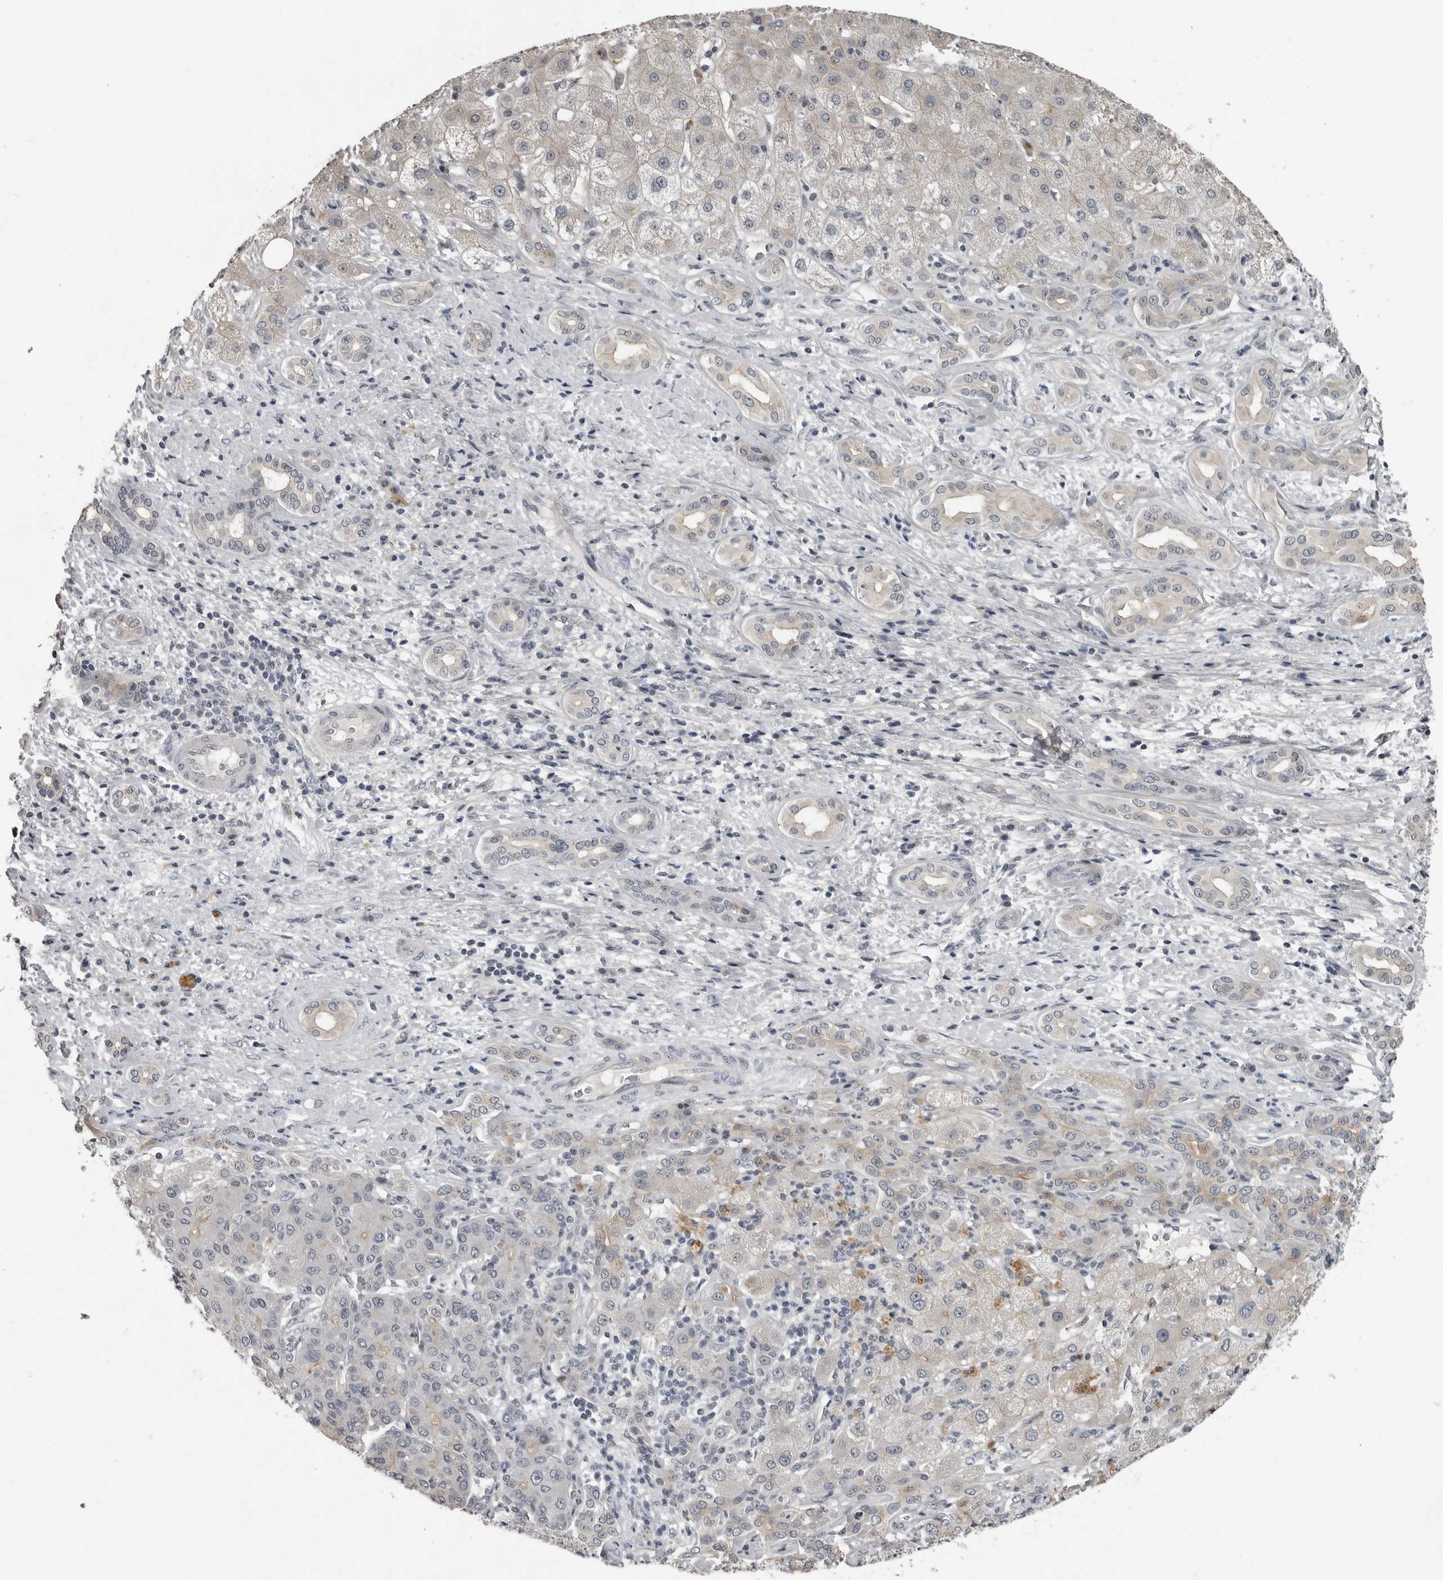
{"staining": {"intensity": "weak", "quantity": "<25%", "location": "cytoplasmic/membranous"}, "tissue": "liver cancer", "cell_type": "Tumor cells", "image_type": "cancer", "snomed": [{"axis": "morphology", "description": "Carcinoma, Hepatocellular, NOS"}, {"axis": "topography", "description": "Liver"}], "caption": "This is a micrograph of IHC staining of liver cancer, which shows no positivity in tumor cells.", "gene": "PRRX2", "patient": {"sex": "male", "age": 65}}